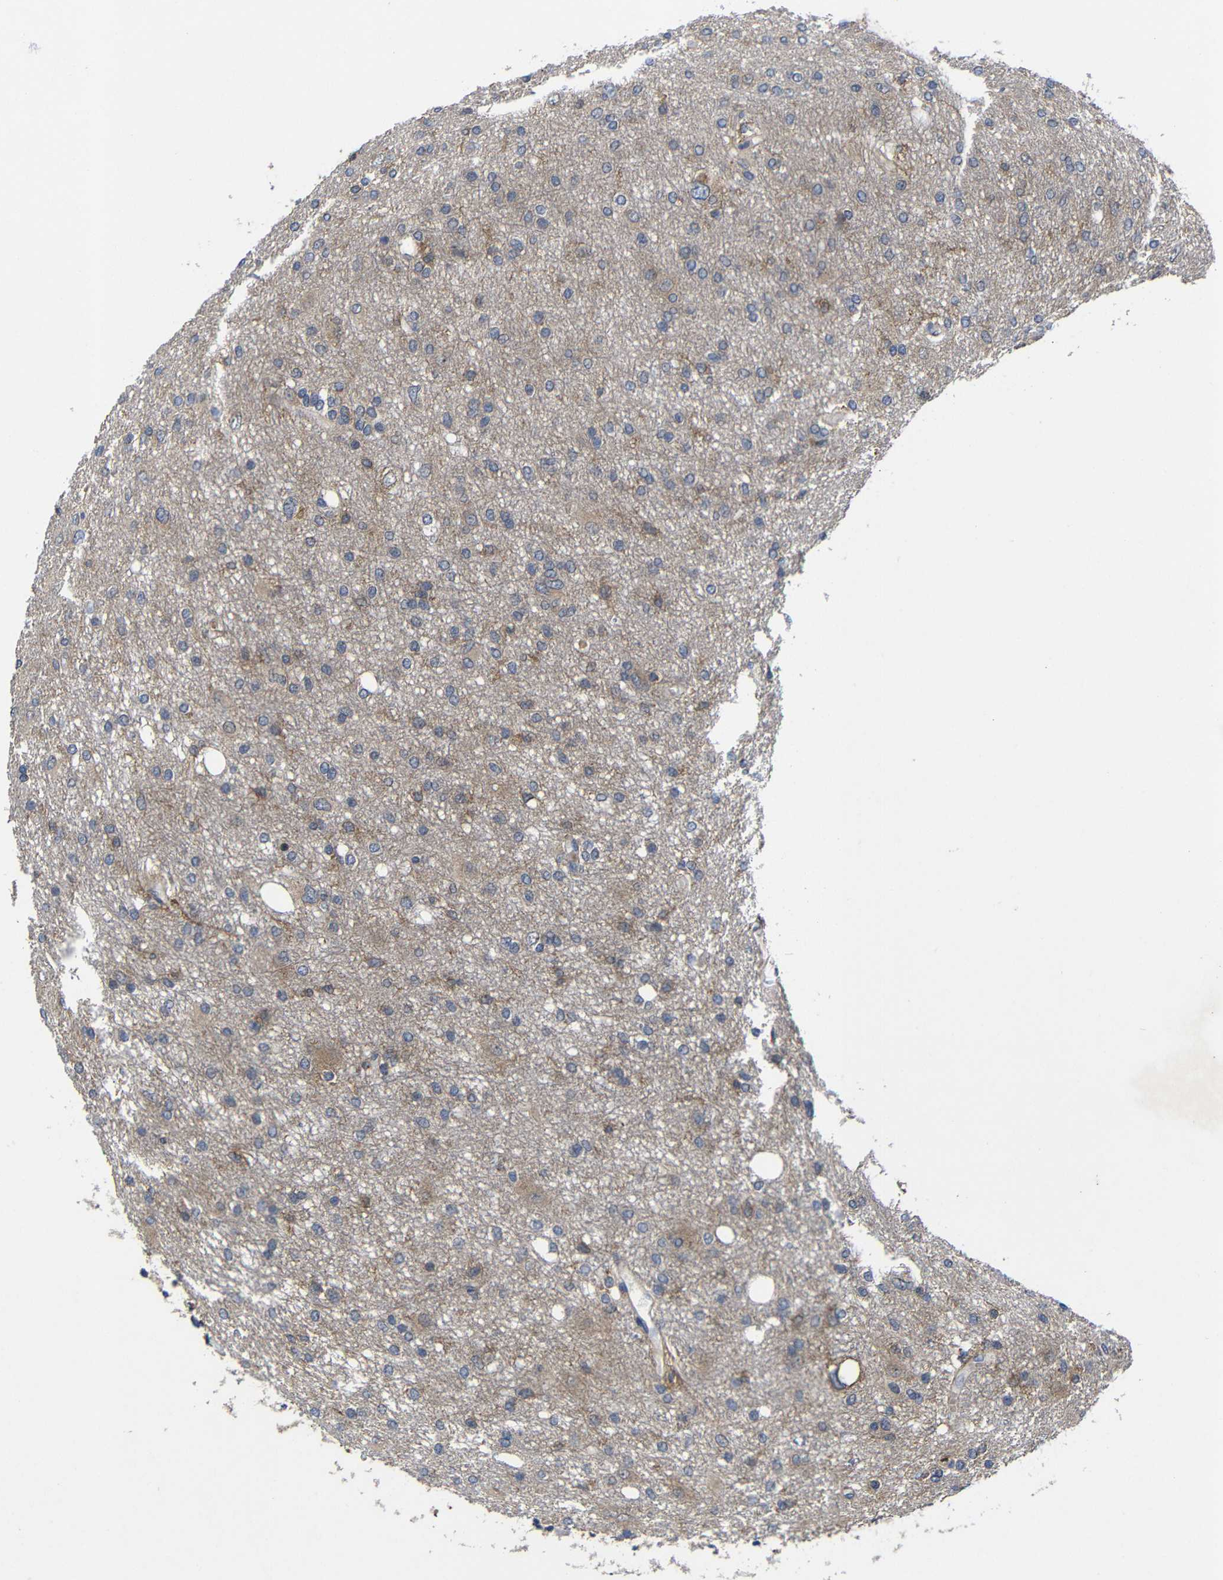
{"staining": {"intensity": "moderate", "quantity": "25%-75%", "location": "cytoplasmic/membranous"}, "tissue": "glioma", "cell_type": "Tumor cells", "image_type": "cancer", "snomed": [{"axis": "morphology", "description": "Glioma, malignant, High grade"}, {"axis": "topography", "description": "Brain"}], "caption": "Malignant glioma (high-grade) stained with DAB immunohistochemistry (IHC) displays medium levels of moderate cytoplasmic/membranous staining in about 25%-75% of tumor cells.", "gene": "LPAR5", "patient": {"sex": "female", "age": 59}}